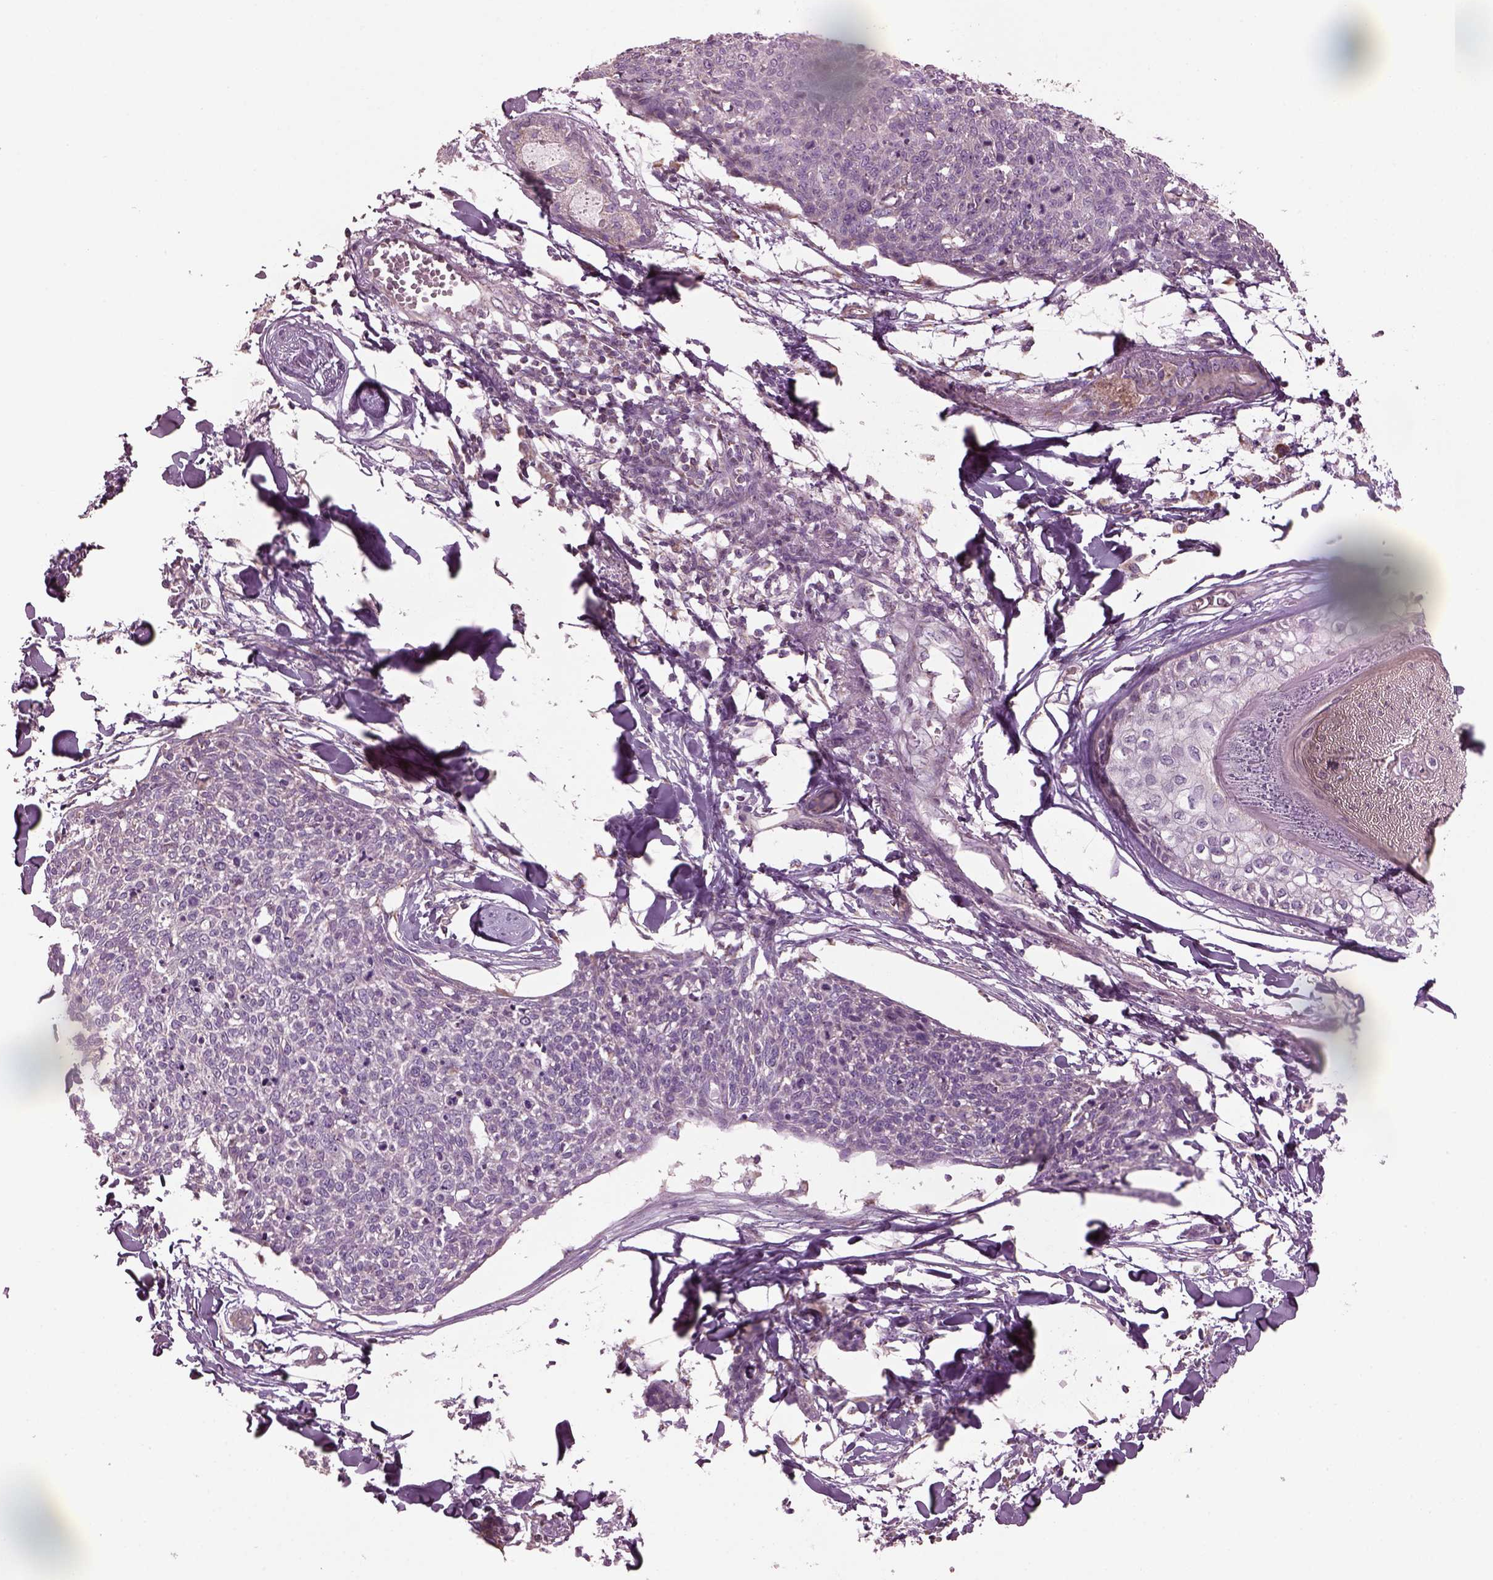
{"staining": {"intensity": "negative", "quantity": "none", "location": "none"}, "tissue": "skin cancer", "cell_type": "Tumor cells", "image_type": "cancer", "snomed": [{"axis": "morphology", "description": "Squamous cell carcinoma, NOS"}, {"axis": "topography", "description": "Skin"}, {"axis": "topography", "description": "Vulva"}], "caption": "Immunohistochemistry of human skin cancer (squamous cell carcinoma) displays no expression in tumor cells.", "gene": "SPATA7", "patient": {"sex": "female", "age": 75}}